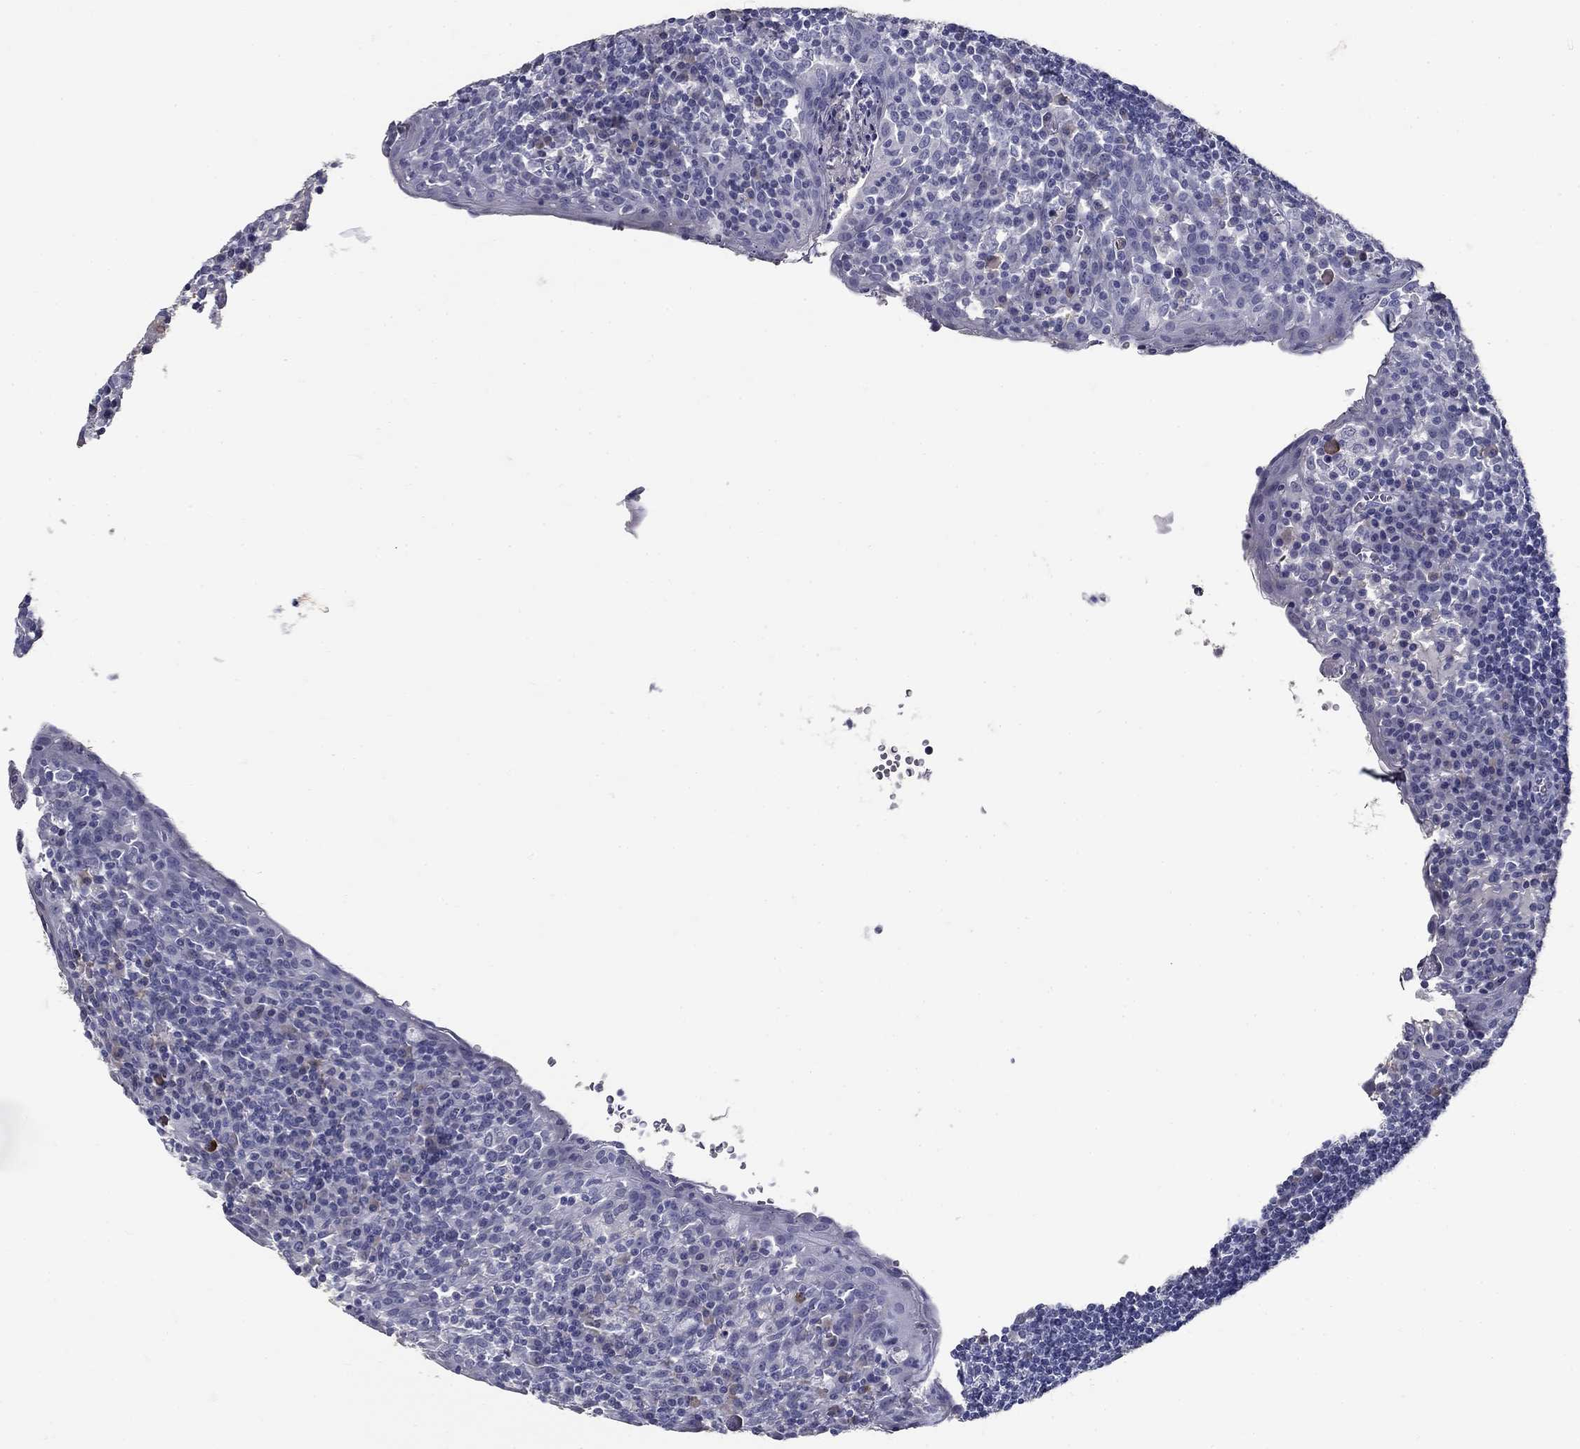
{"staining": {"intensity": "negative", "quantity": "none", "location": "none"}, "tissue": "tonsil", "cell_type": "Germinal center cells", "image_type": "normal", "snomed": [{"axis": "morphology", "description": "Normal tissue, NOS"}, {"axis": "topography", "description": "Tonsil"}], "caption": "Immunohistochemistry photomicrograph of unremarkable tonsil stained for a protein (brown), which reveals no expression in germinal center cells.", "gene": "POMC", "patient": {"sex": "female", "age": 13}}